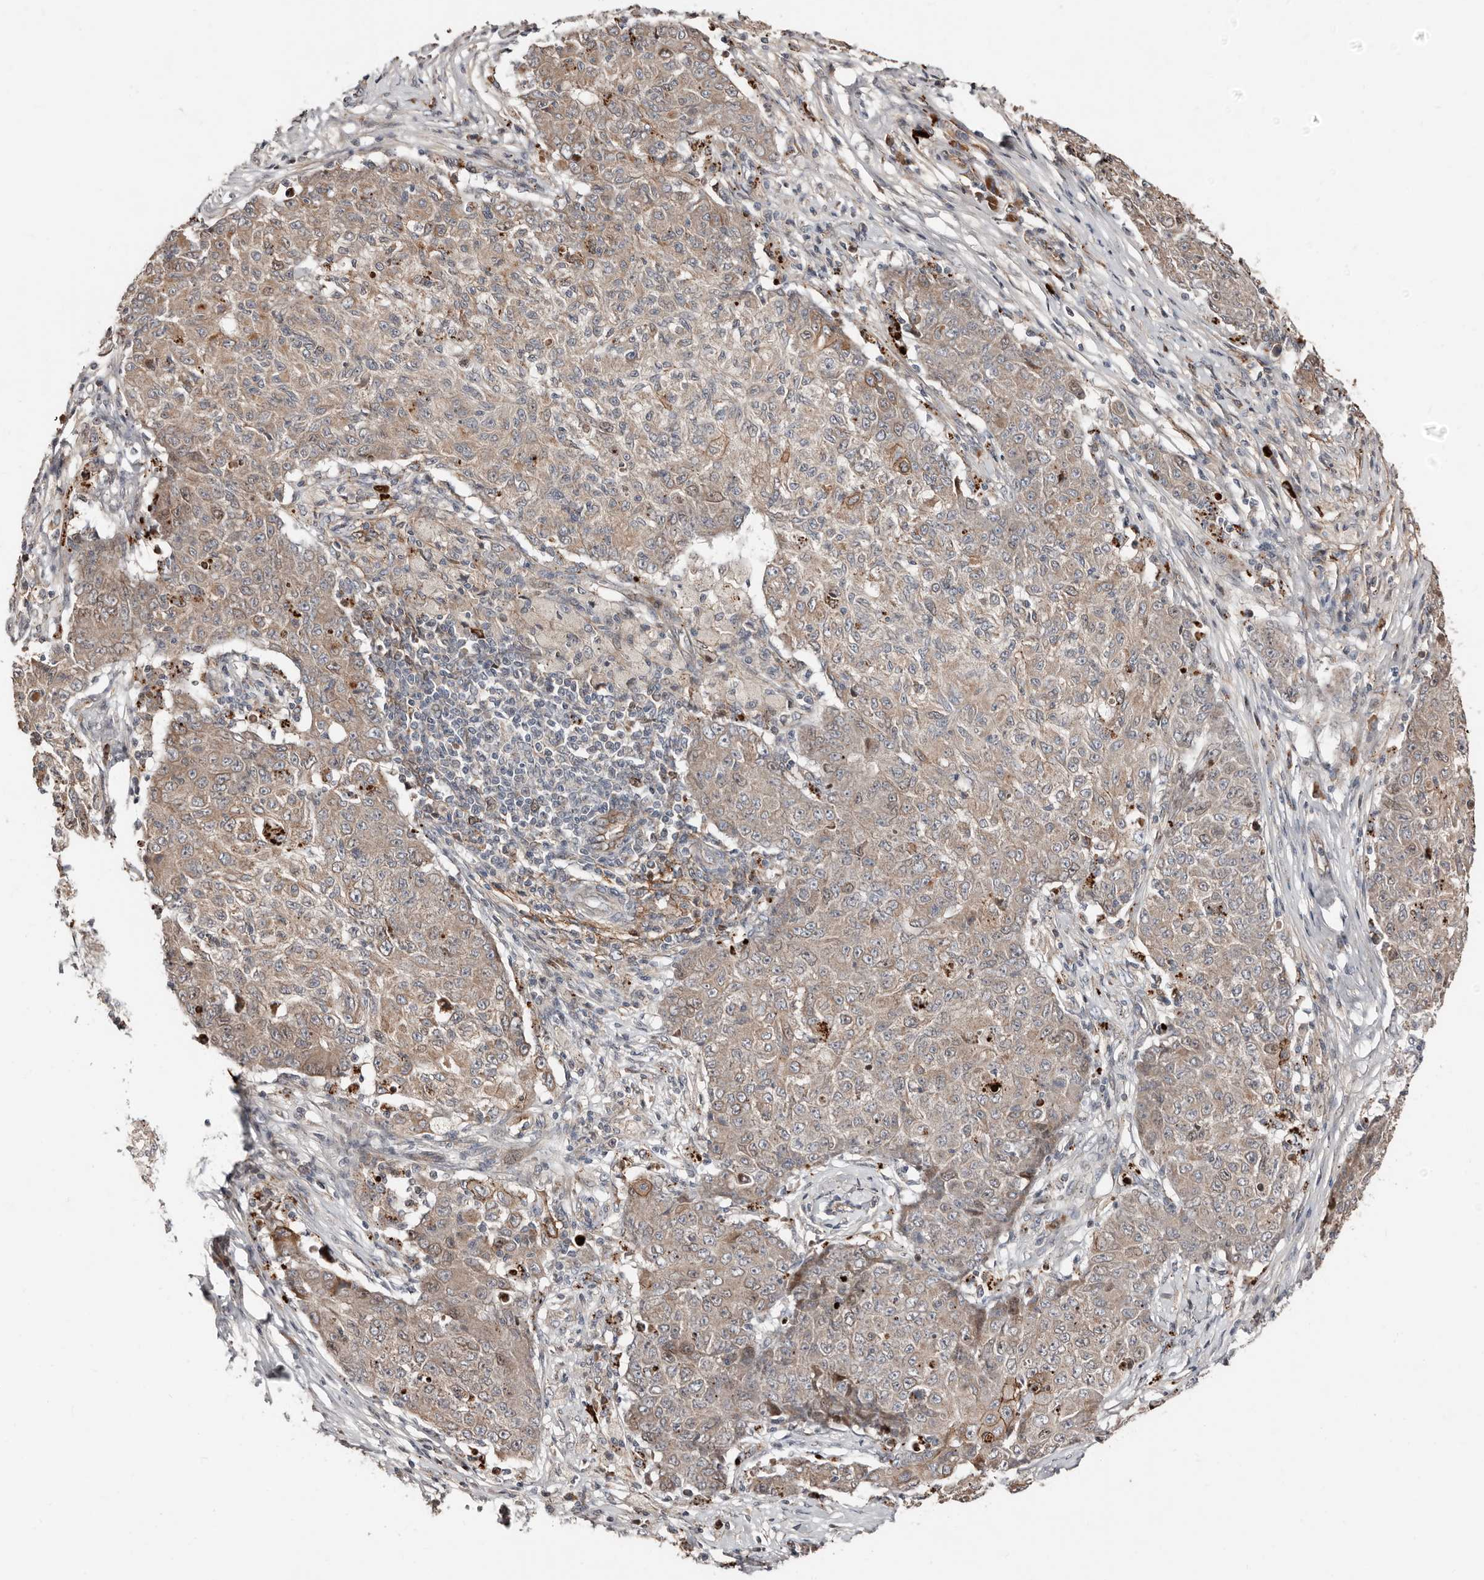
{"staining": {"intensity": "weak", "quantity": ">75%", "location": "cytoplasmic/membranous"}, "tissue": "ovarian cancer", "cell_type": "Tumor cells", "image_type": "cancer", "snomed": [{"axis": "morphology", "description": "Carcinoma, endometroid"}, {"axis": "topography", "description": "Ovary"}], "caption": "Protein positivity by immunohistochemistry exhibits weak cytoplasmic/membranous expression in about >75% of tumor cells in ovarian cancer (endometroid carcinoma).", "gene": "SMYD4", "patient": {"sex": "female", "age": 42}}